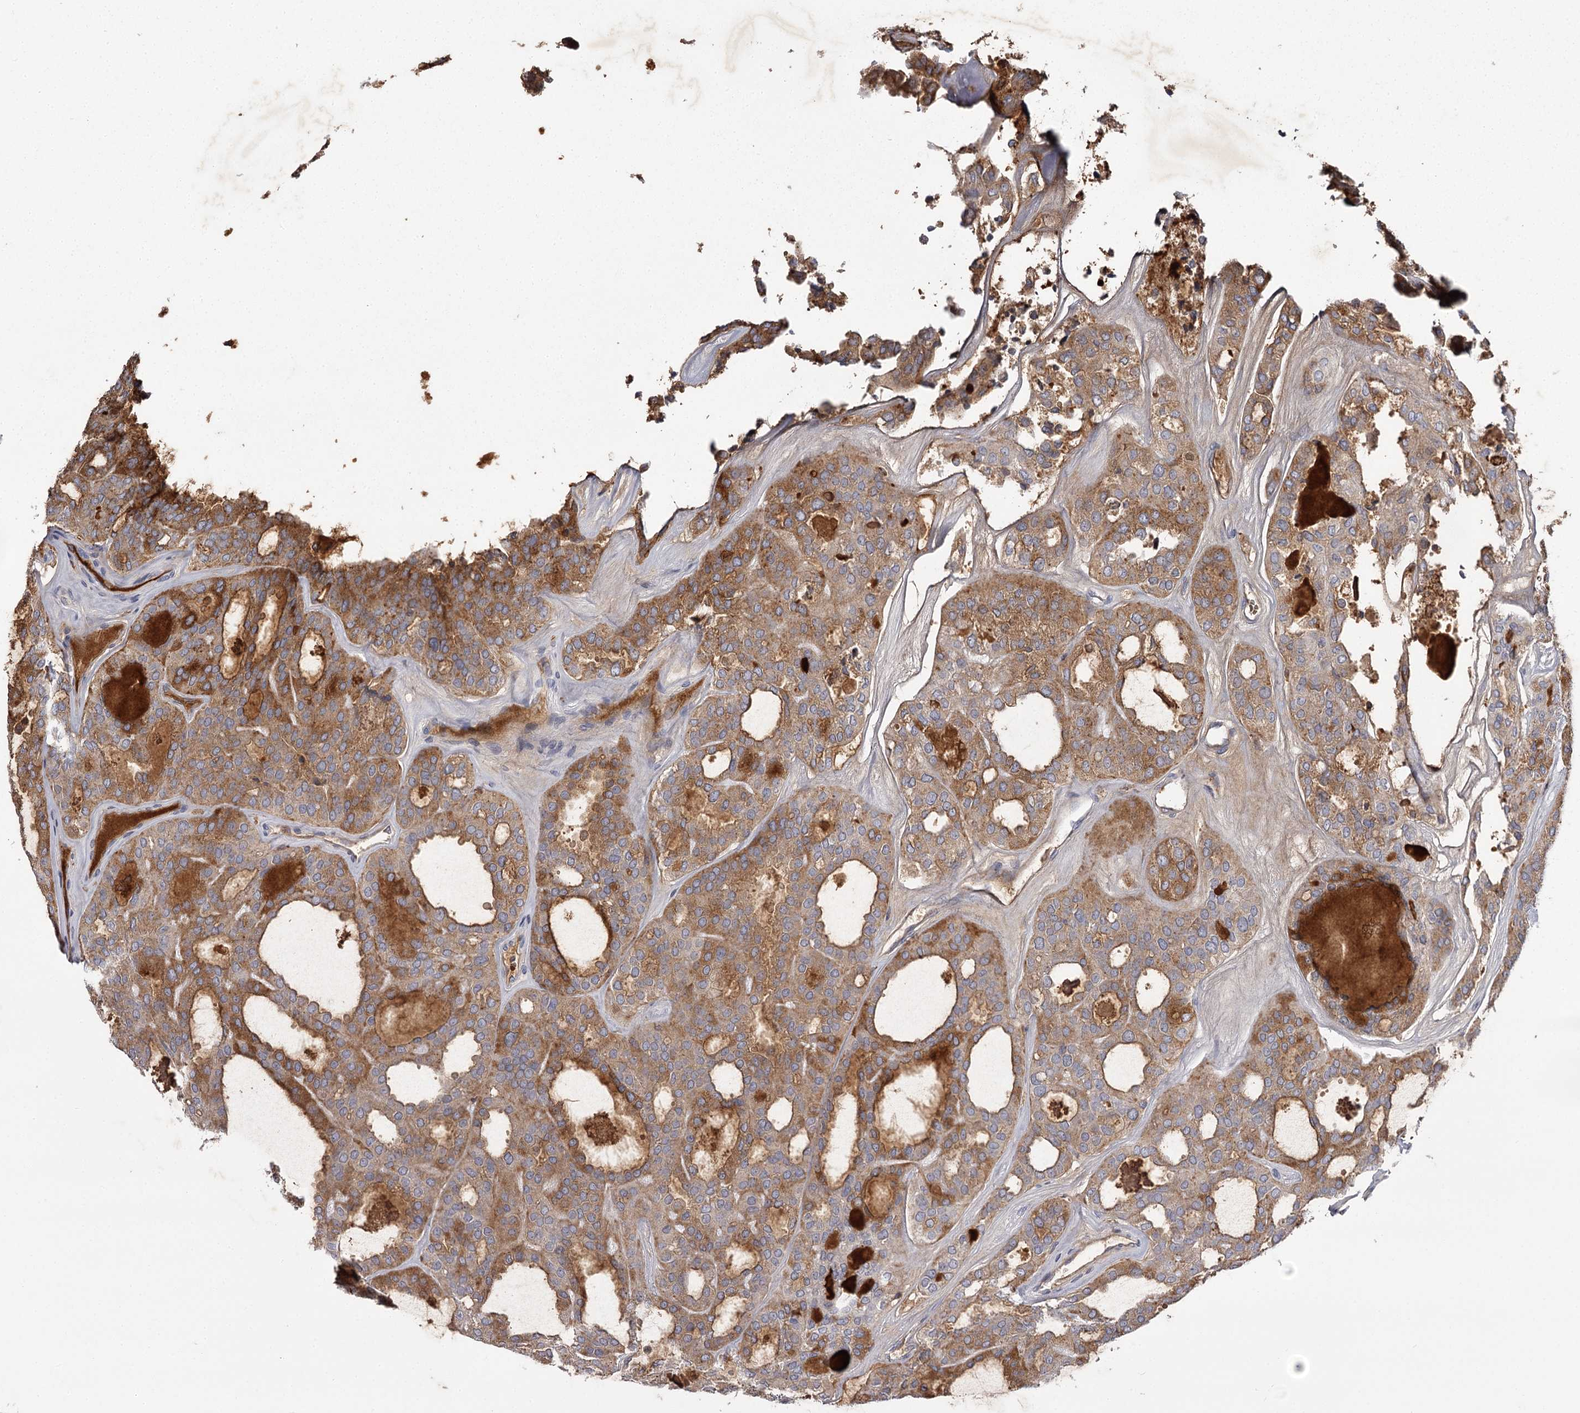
{"staining": {"intensity": "moderate", "quantity": ">75%", "location": "cytoplasmic/membranous"}, "tissue": "thyroid cancer", "cell_type": "Tumor cells", "image_type": "cancer", "snomed": [{"axis": "morphology", "description": "Follicular adenoma carcinoma, NOS"}, {"axis": "topography", "description": "Thyroid gland"}], "caption": "A micrograph of human thyroid cancer (follicular adenoma carcinoma) stained for a protein exhibits moderate cytoplasmic/membranous brown staining in tumor cells.", "gene": "RASSF6", "patient": {"sex": "male", "age": 75}}